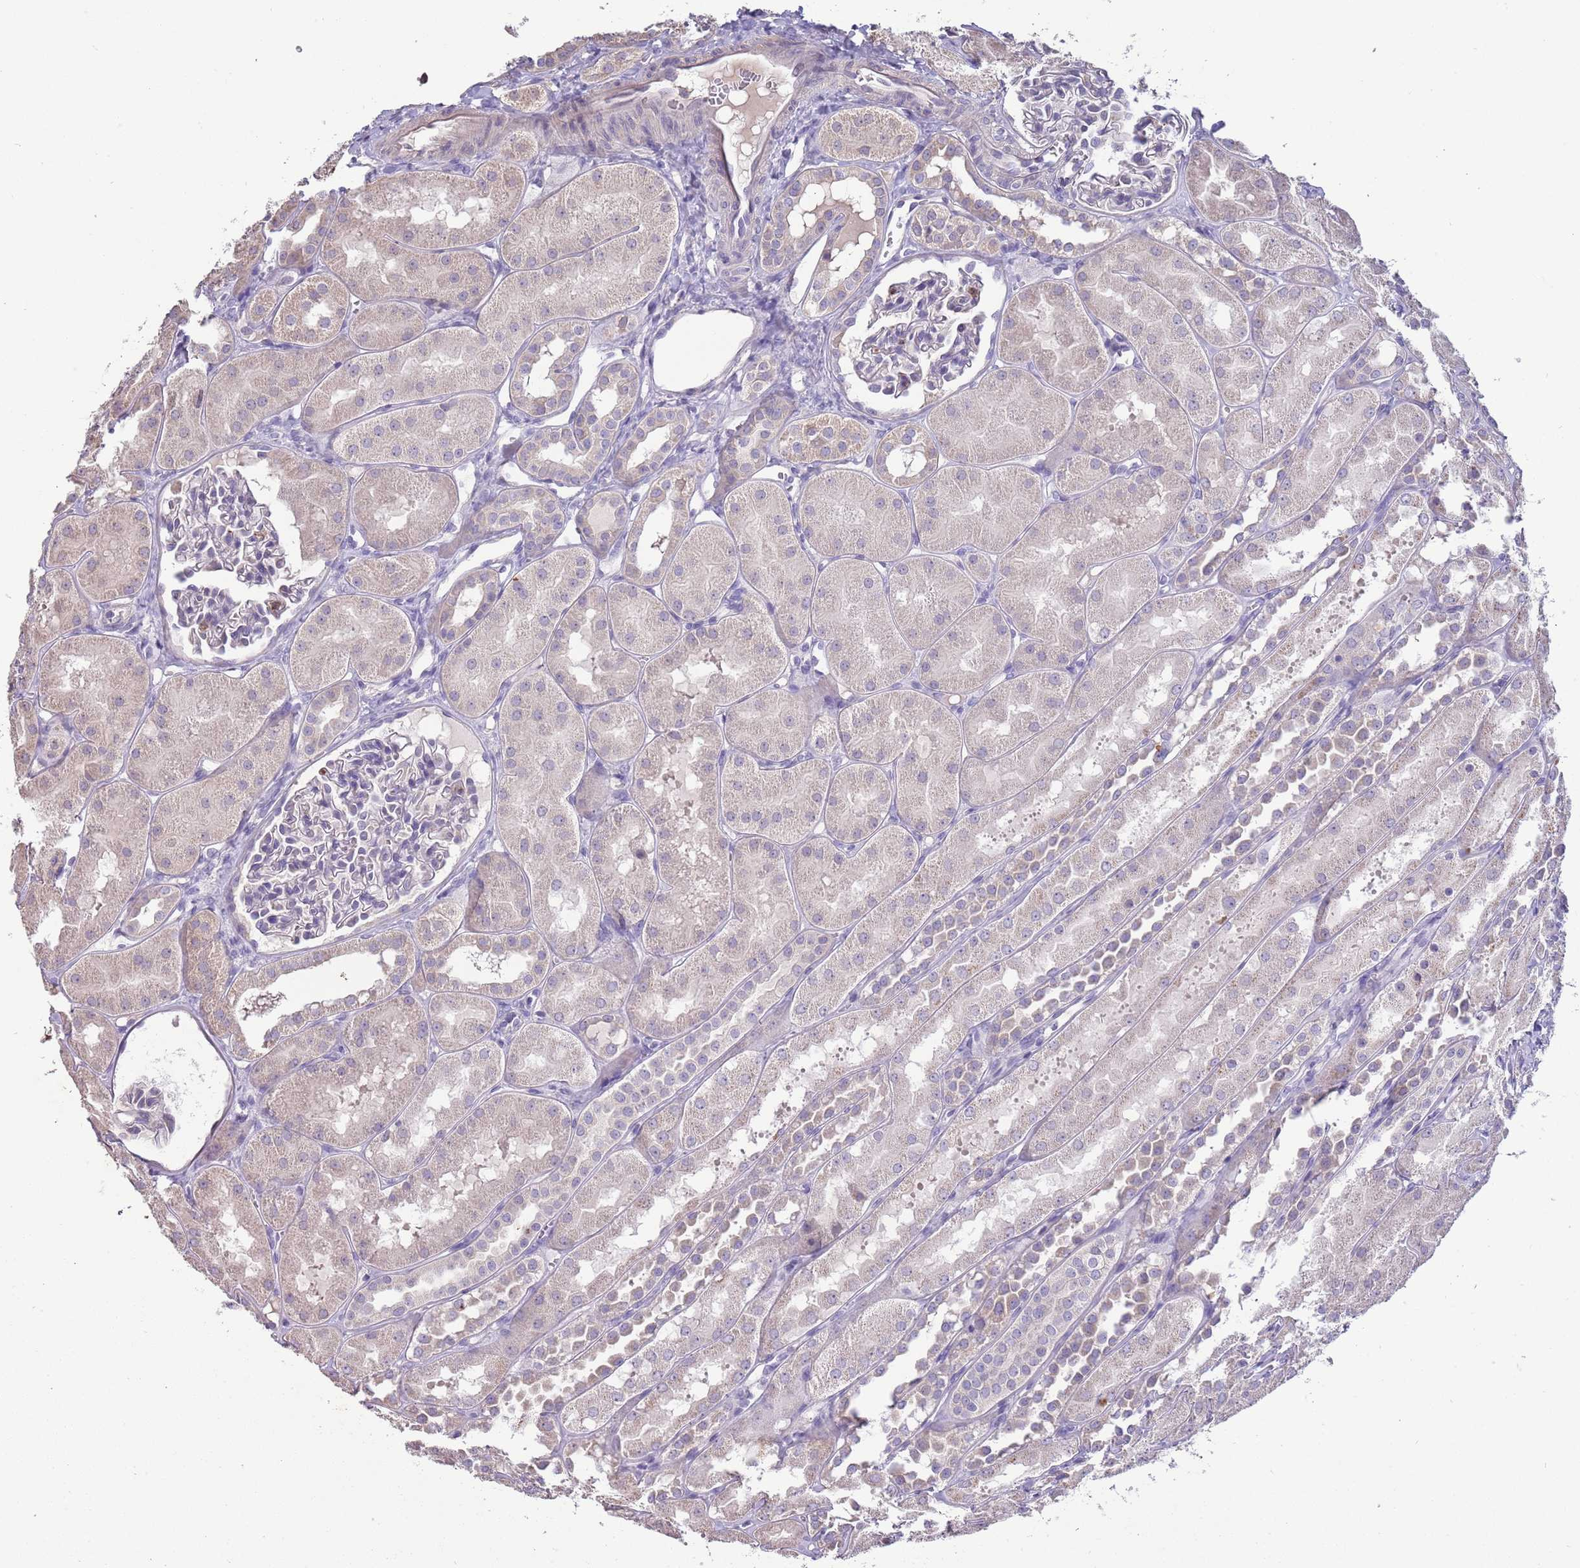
{"staining": {"intensity": "negative", "quantity": "none", "location": "none"}, "tissue": "kidney", "cell_type": "Cells in glomeruli", "image_type": "normal", "snomed": [{"axis": "morphology", "description": "Normal tissue, NOS"}, {"axis": "topography", "description": "Kidney"}, {"axis": "topography", "description": "Urinary bladder"}], "caption": "Photomicrograph shows no significant protein staining in cells in glomeruli of unremarkable kidney. (Immunohistochemistry (ihc), brightfield microscopy, high magnification).", "gene": "P2RY13", "patient": {"sex": "male", "age": 16}}